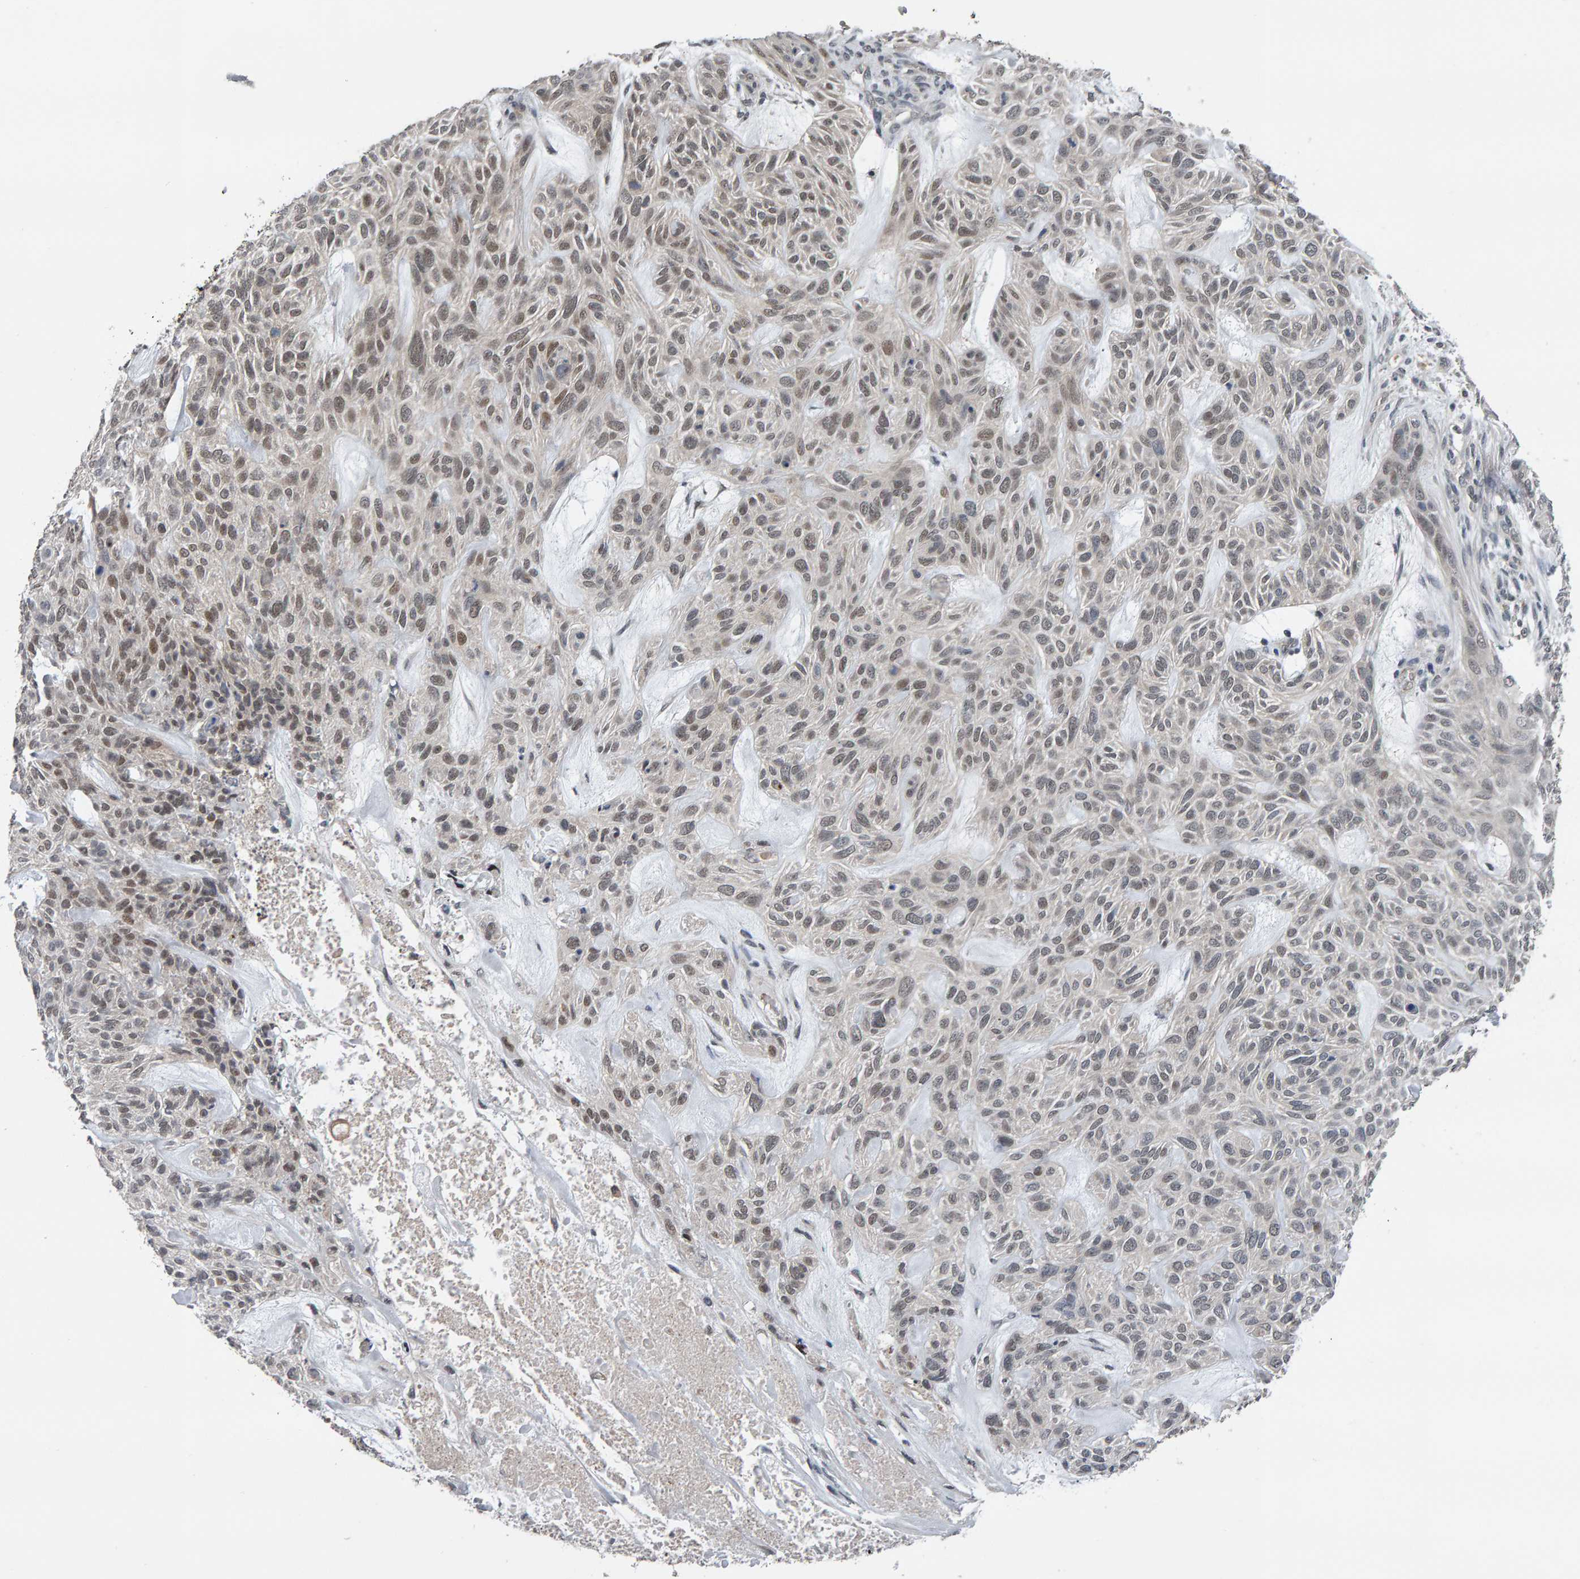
{"staining": {"intensity": "weak", "quantity": "25%-75%", "location": "nuclear"}, "tissue": "skin cancer", "cell_type": "Tumor cells", "image_type": "cancer", "snomed": [{"axis": "morphology", "description": "Basal cell carcinoma"}, {"axis": "topography", "description": "Skin"}], "caption": "Approximately 25%-75% of tumor cells in human skin cancer exhibit weak nuclear protein staining as visualized by brown immunohistochemical staining.", "gene": "COASY", "patient": {"sex": "male", "age": 55}}